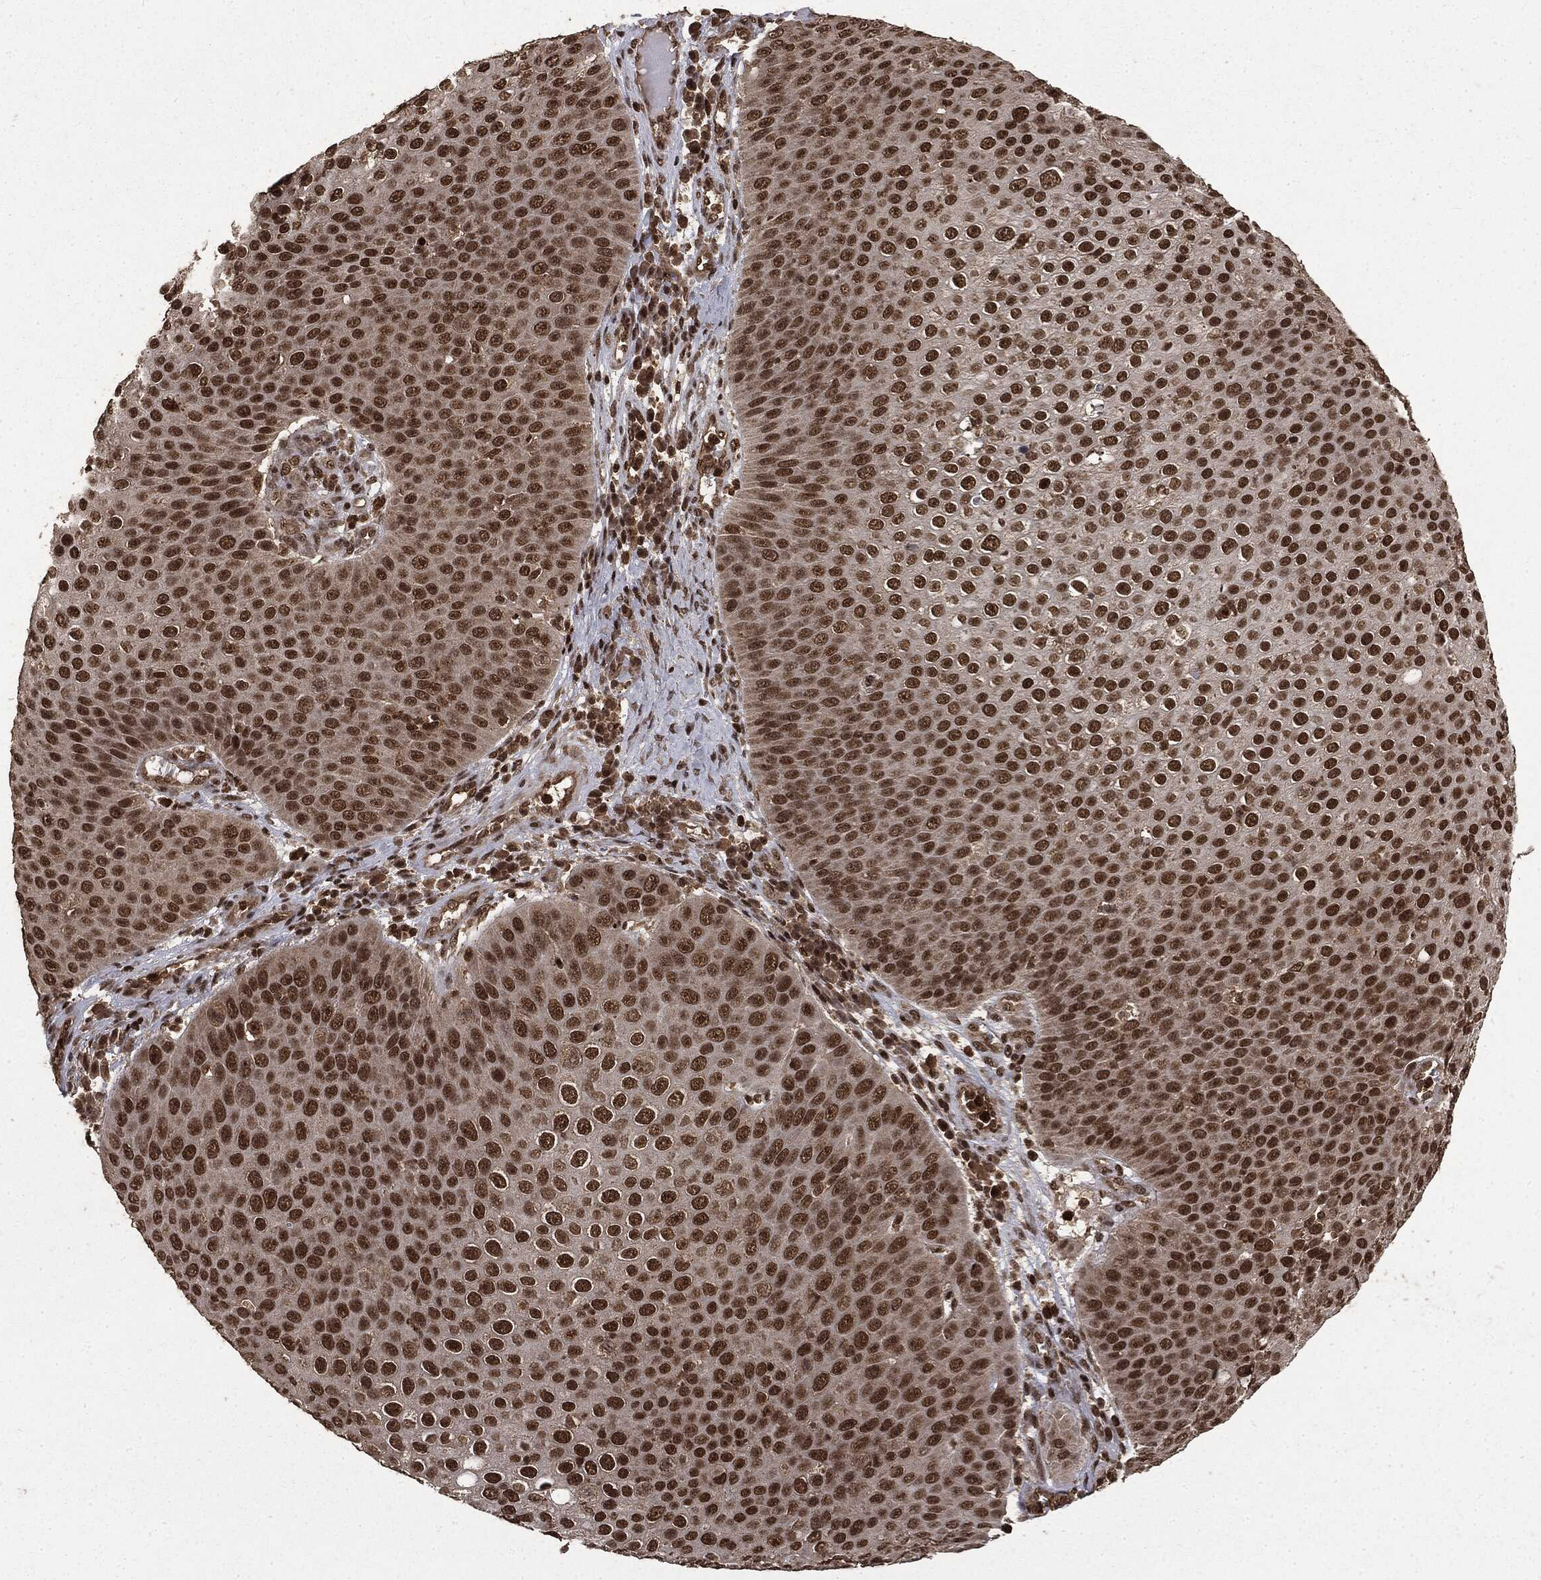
{"staining": {"intensity": "strong", "quantity": ">75%", "location": "nuclear"}, "tissue": "skin cancer", "cell_type": "Tumor cells", "image_type": "cancer", "snomed": [{"axis": "morphology", "description": "Squamous cell carcinoma, NOS"}, {"axis": "topography", "description": "Skin"}], "caption": "Approximately >75% of tumor cells in human skin cancer (squamous cell carcinoma) reveal strong nuclear protein staining as visualized by brown immunohistochemical staining.", "gene": "CTDP1", "patient": {"sex": "male", "age": 71}}